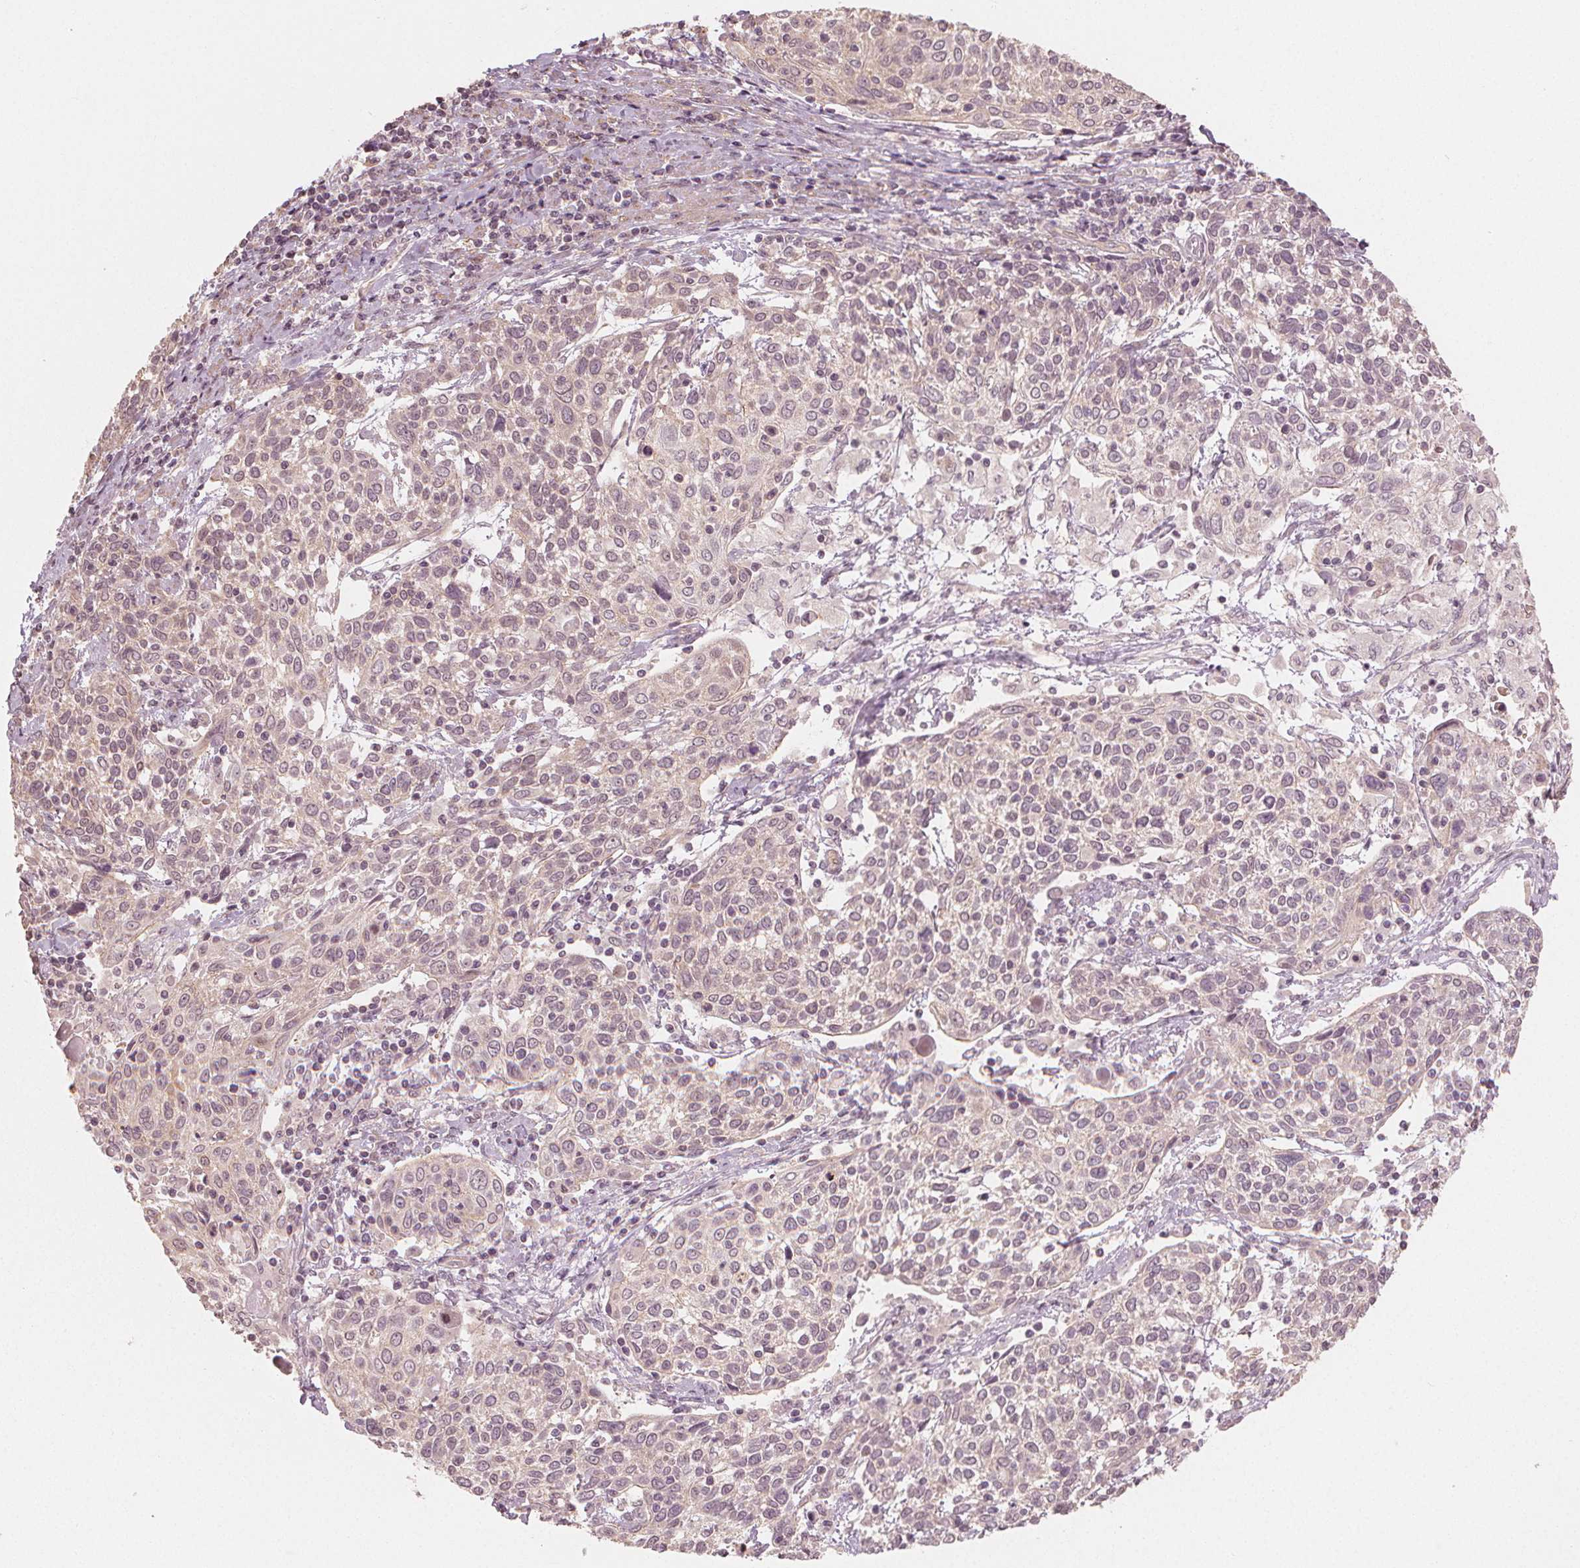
{"staining": {"intensity": "weak", "quantity": "<25%", "location": "cytoplasmic/membranous"}, "tissue": "cervical cancer", "cell_type": "Tumor cells", "image_type": "cancer", "snomed": [{"axis": "morphology", "description": "Squamous cell carcinoma, NOS"}, {"axis": "topography", "description": "Cervix"}], "caption": "An IHC micrograph of cervical squamous cell carcinoma is shown. There is no staining in tumor cells of cervical squamous cell carcinoma. The staining is performed using DAB brown chromogen with nuclei counter-stained in using hematoxylin.", "gene": "CLBA1", "patient": {"sex": "female", "age": 61}}